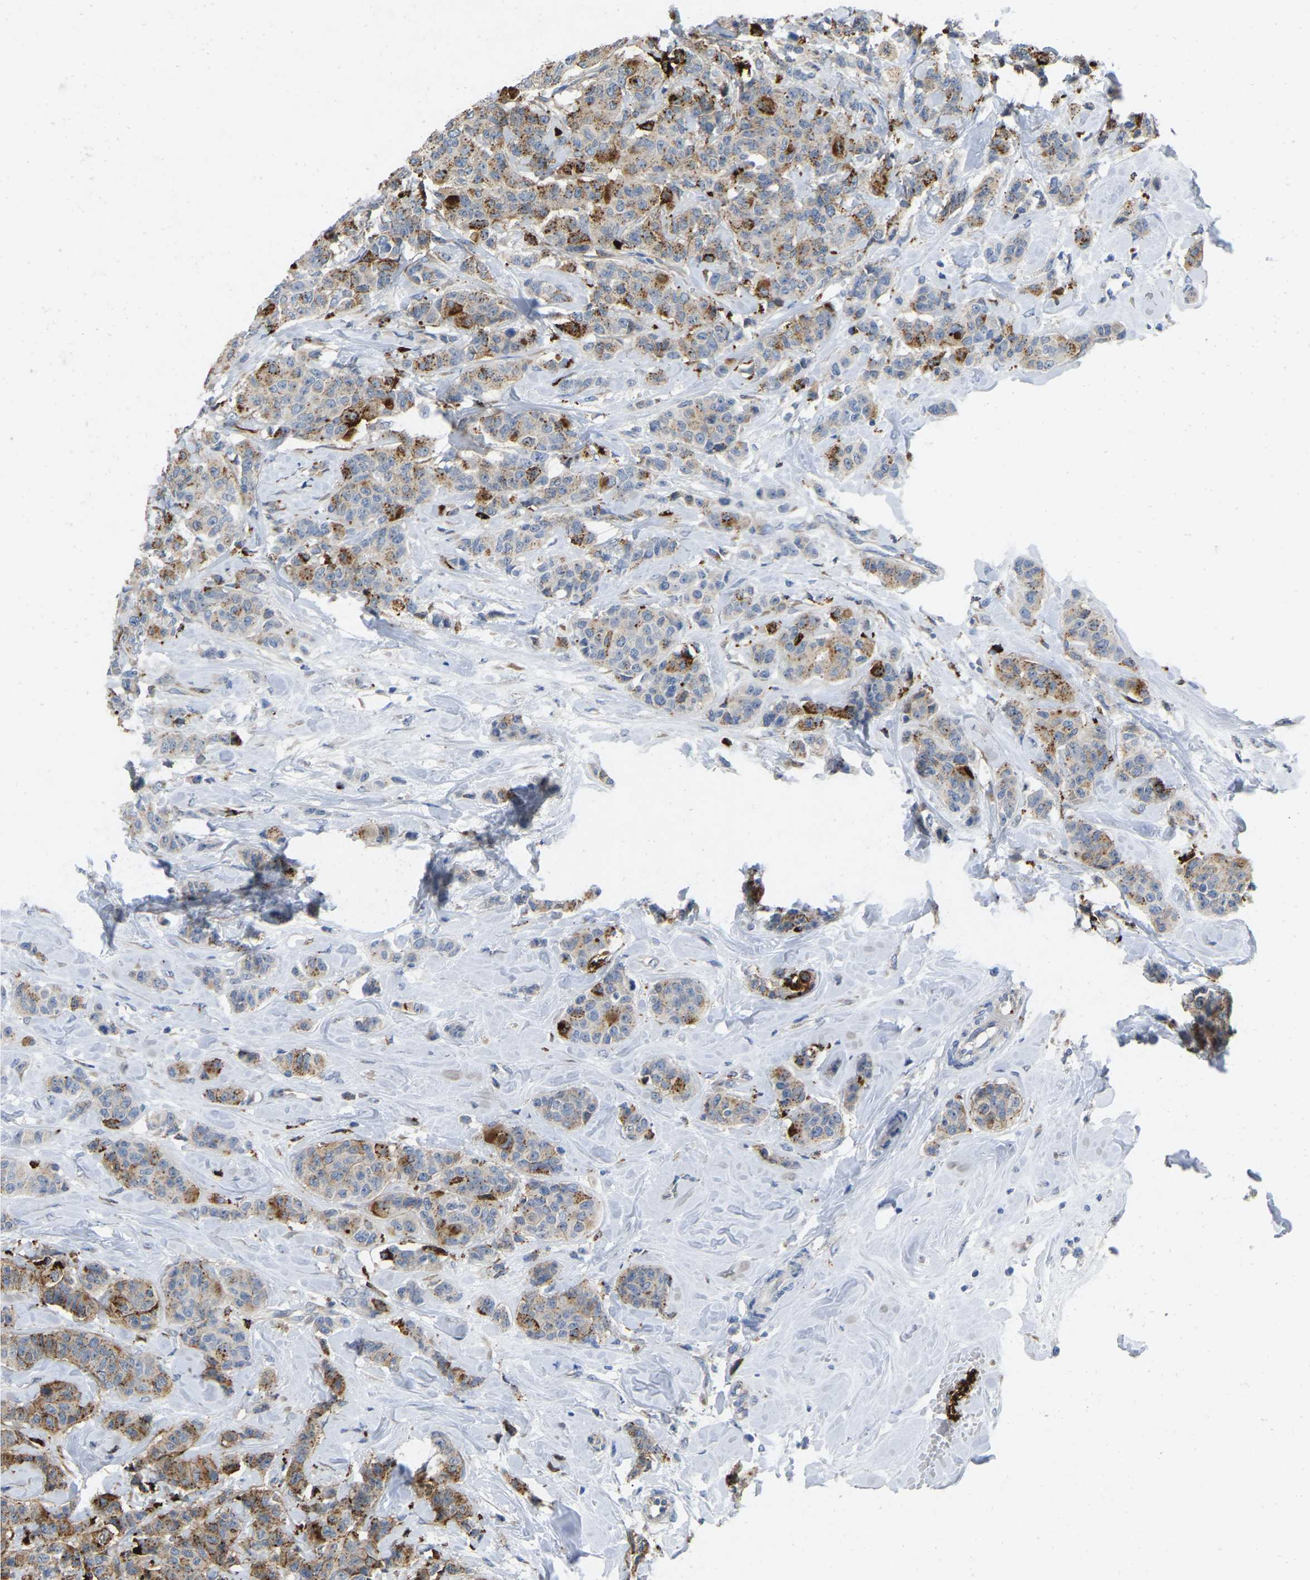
{"staining": {"intensity": "moderate", "quantity": ">75%", "location": "cytoplasmic/membranous"}, "tissue": "breast cancer", "cell_type": "Tumor cells", "image_type": "cancer", "snomed": [{"axis": "morphology", "description": "Normal tissue, NOS"}, {"axis": "morphology", "description": "Duct carcinoma"}, {"axis": "topography", "description": "Breast"}], "caption": "Invasive ductal carcinoma (breast) stained with immunohistochemistry (IHC) exhibits moderate cytoplasmic/membranous staining in about >75% of tumor cells.", "gene": "RHEB", "patient": {"sex": "female", "age": 40}}